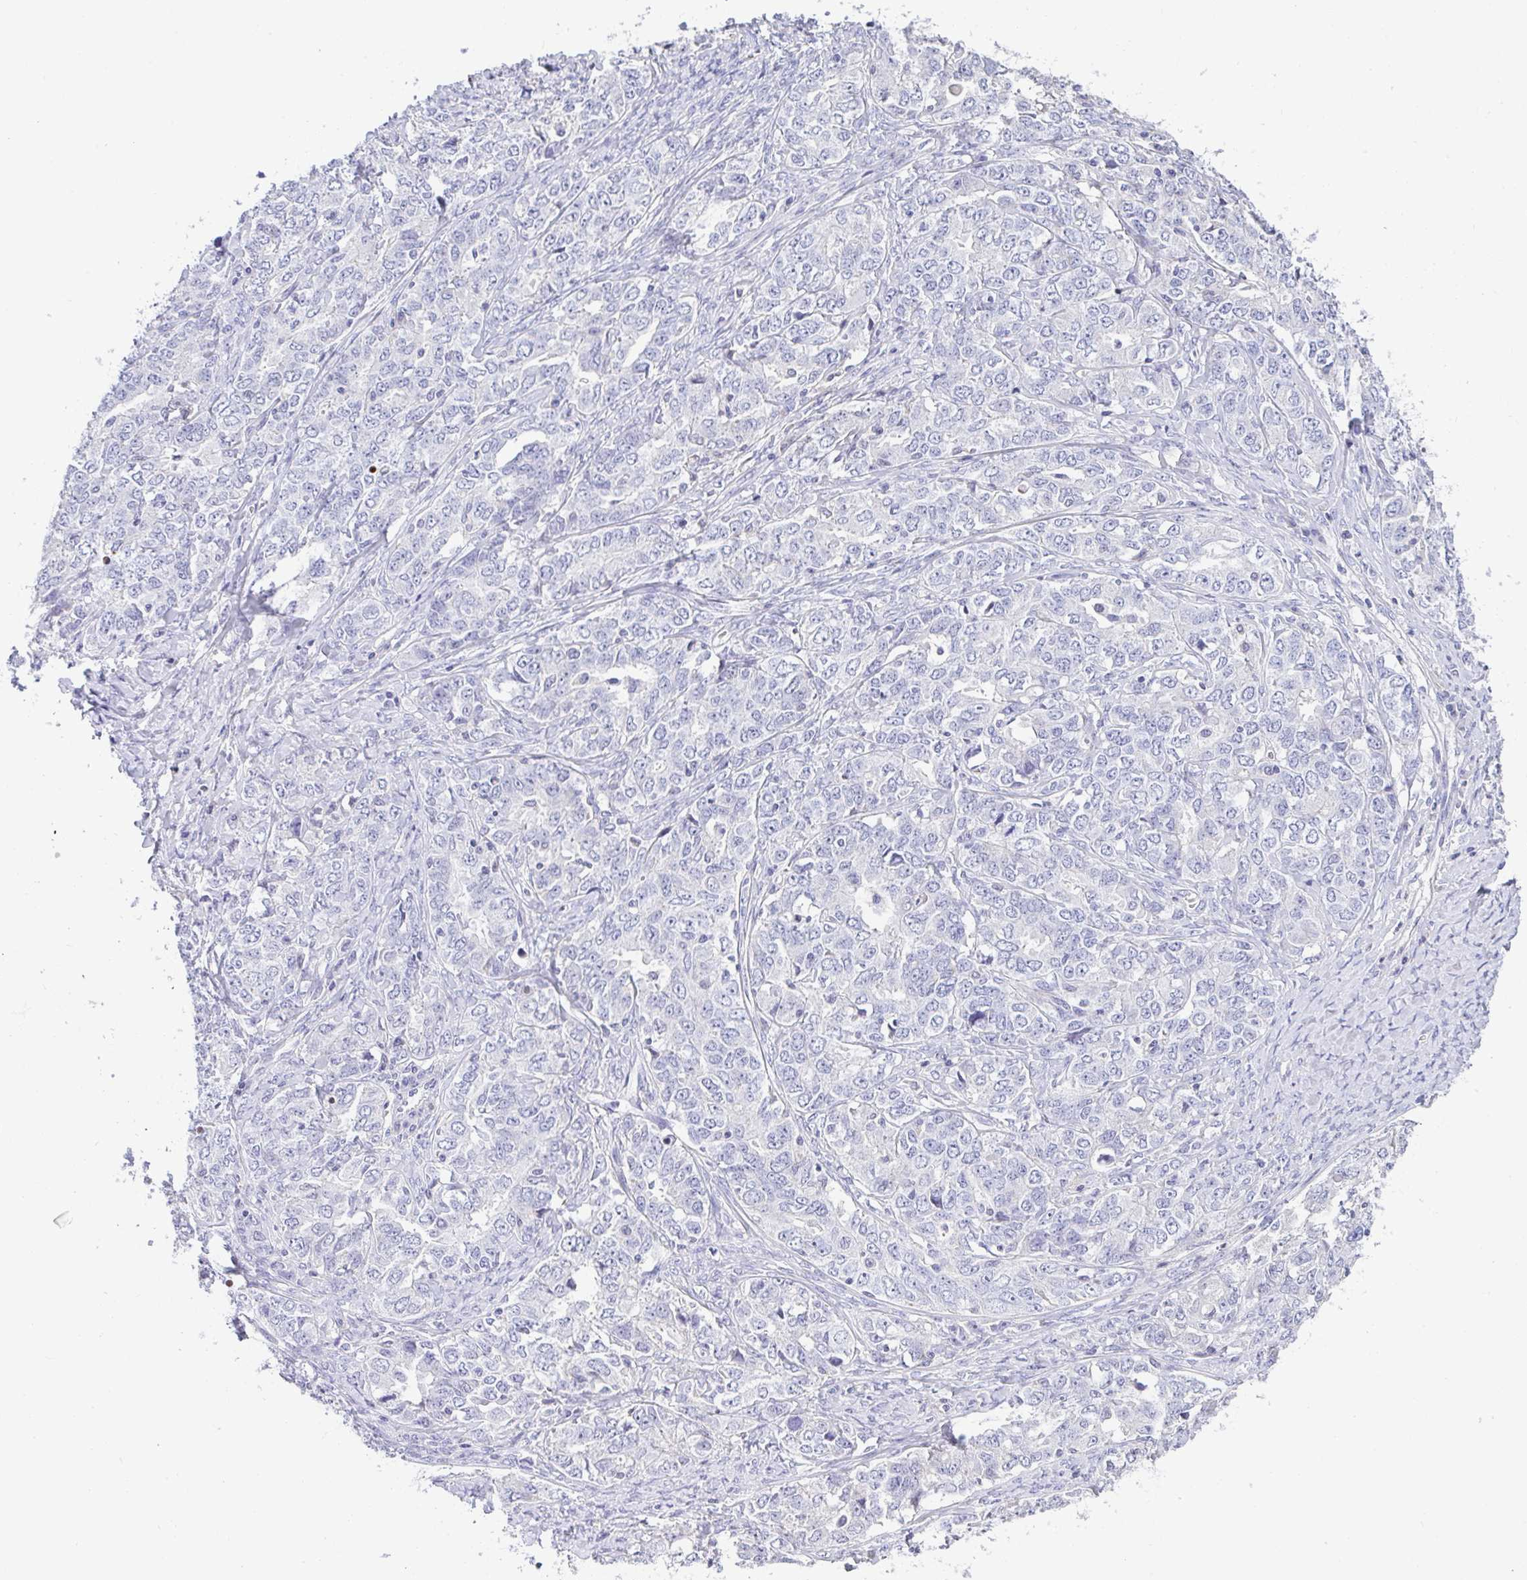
{"staining": {"intensity": "negative", "quantity": "none", "location": "none"}, "tissue": "ovarian cancer", "cell_type": "Tumor cells", "image_type": "cancer", "snomed": [{"axis": "morphology", "description": "Carcinoma, endometroid"}, {"axis": "topography", "description": "Ovary"}], "caption": "There is no significant expression in tumor cells of ovarian endometroid carcinoma.", "gene": "CA10", "patient": {"sex": "female", "age": 62}}